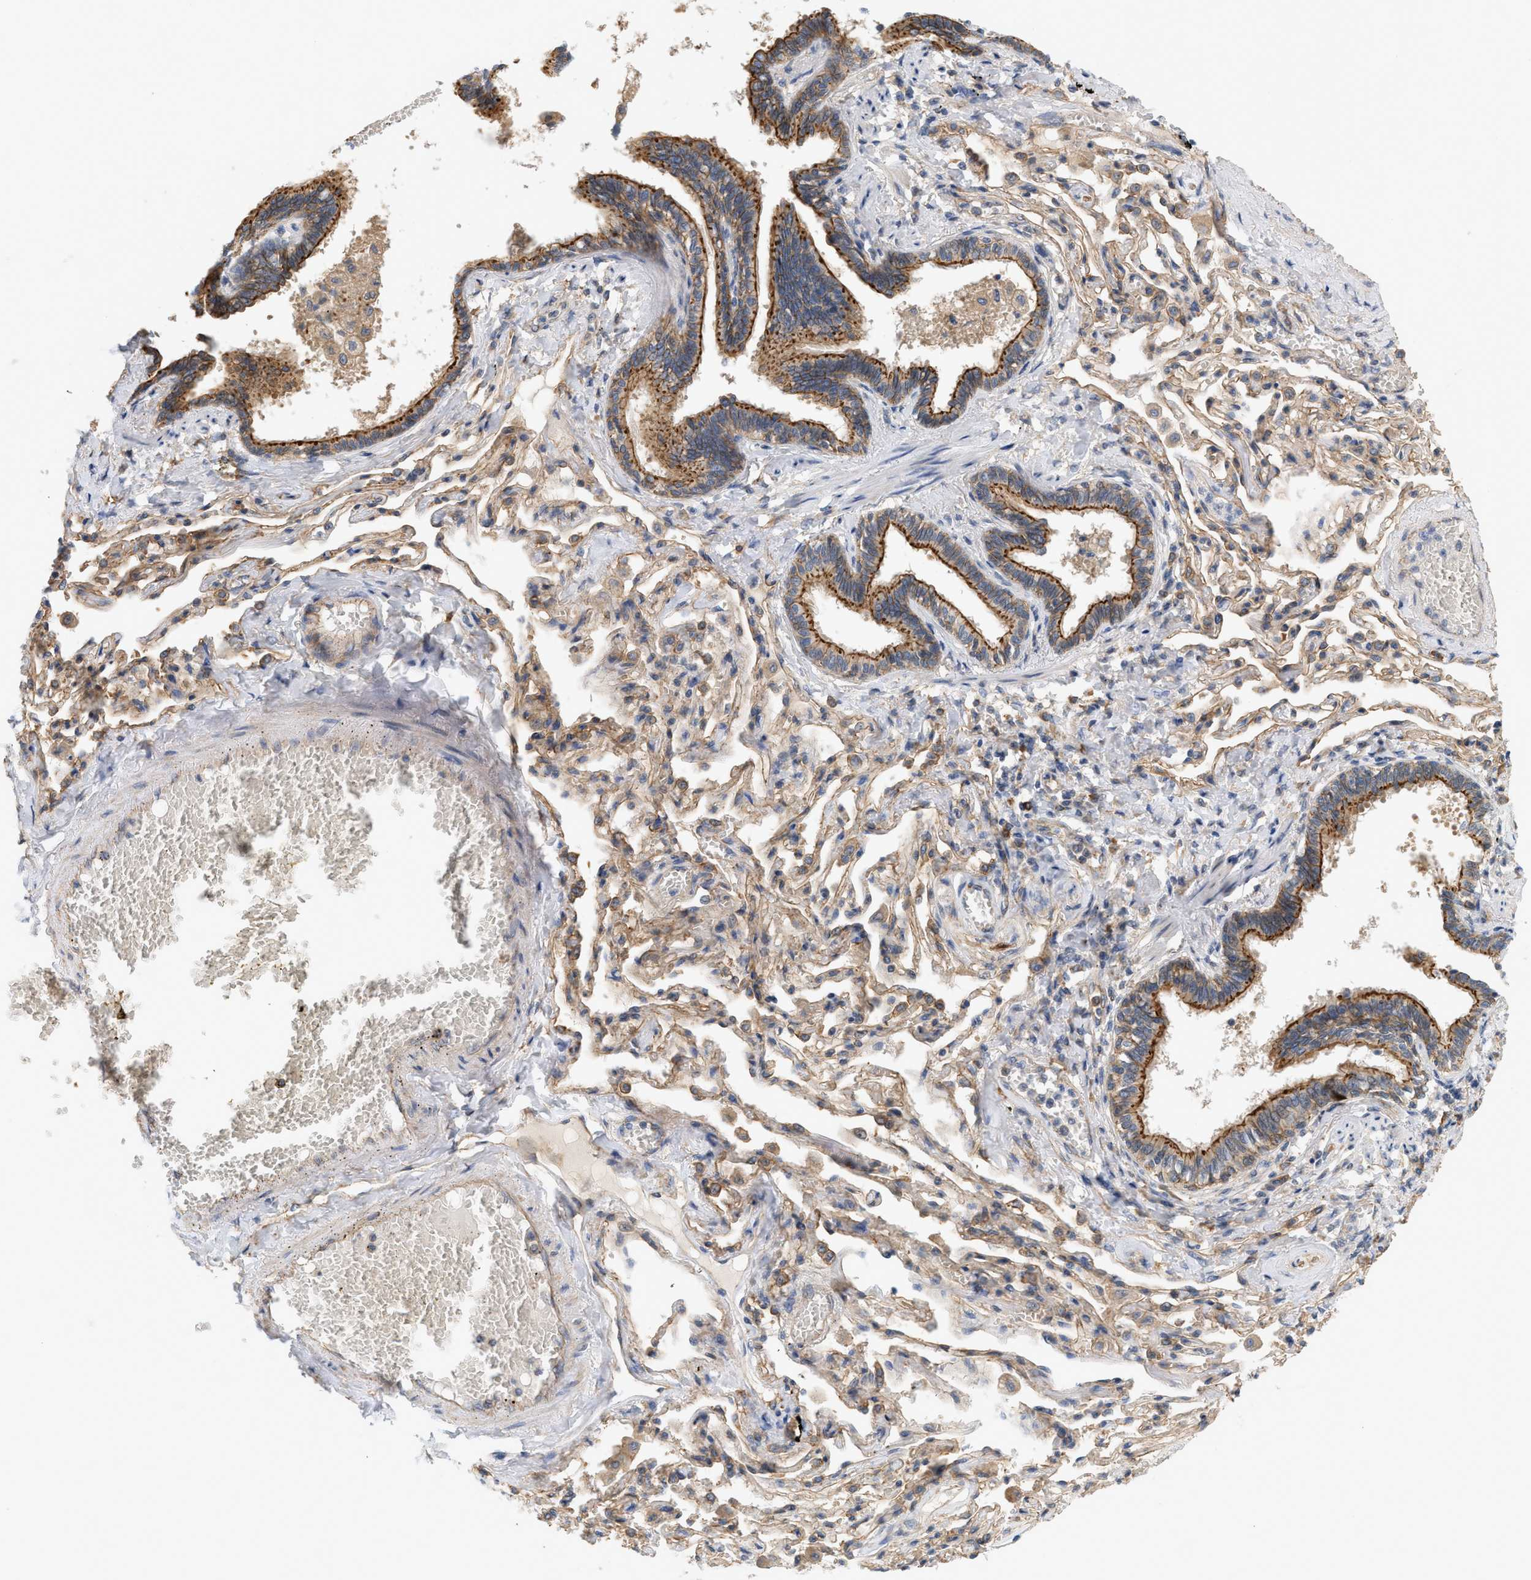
{"staining": {"intensity": "strong", "quantity": ">75%", "location": "cytoplasmic/membranous"}, "tissue": "bronchus", "cell_type": "Respiratory epithelial cells", "image_type": "normal", "snomed": [{"axis": "morphology", "description": "Normal tissue, NOS"}, {"axis": "morphology", "description": "Inflammation, NOS"}, {"axis": "topography", "description": "Cartilage tissue"}, {"axis": "topography", "description": "Lung"}], "caption": "Immunohistochemistry staining of unremarkable bronchus, which exhibits high levels of strong cytoplasmic/membranous positivity in approximately >75% of respiratory epithelial cells indicating strong cytoplasmic/membranous protein staining. The staining was performed using DAB (3,3'-diaminobenzidine) (brown) for protein detection and nuclei were counterstained in hematoxylin (blue).", "gene": "CTXN1", "patient": {"sex": "male", "age": 71}}